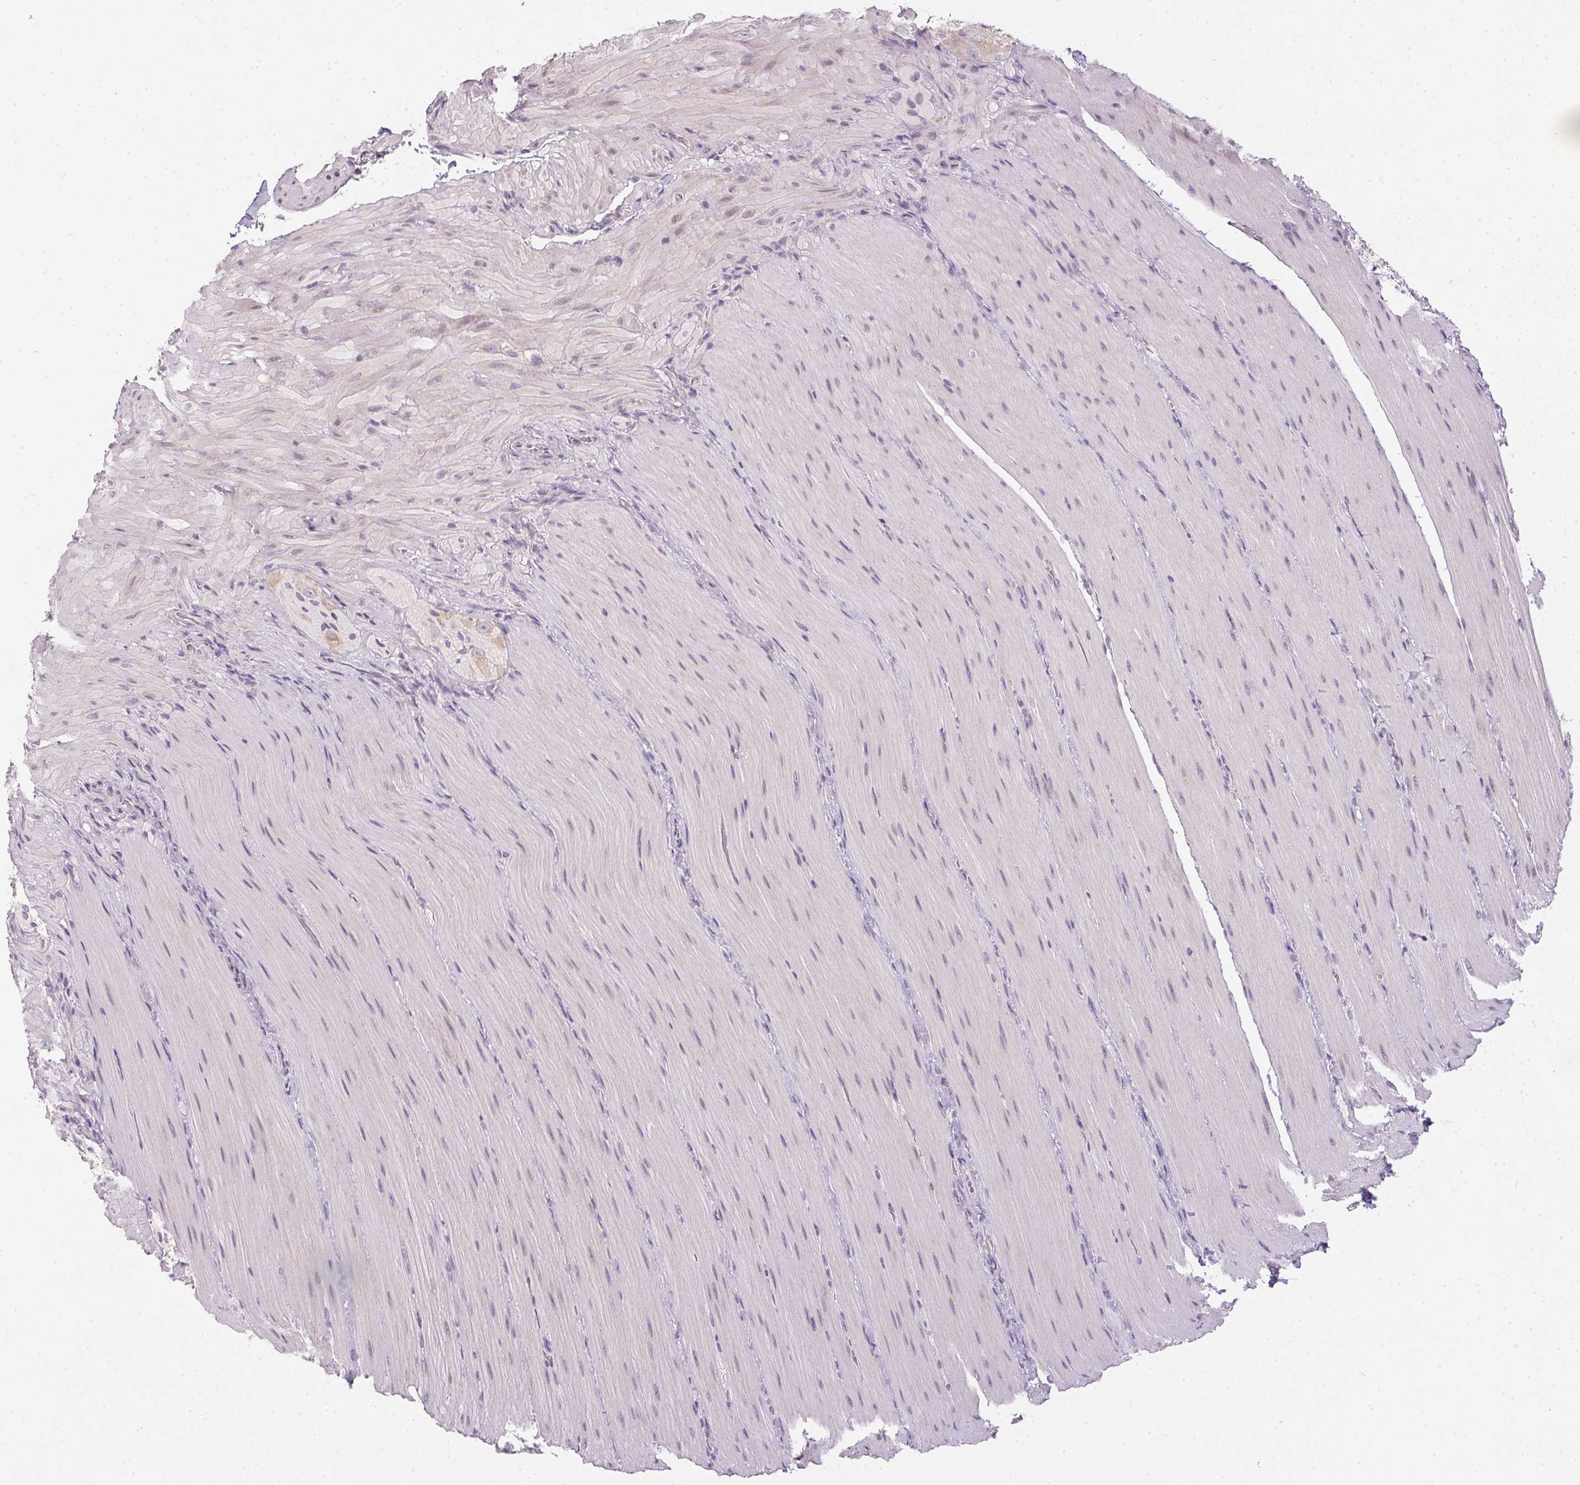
{"staining": {"intensity": "negative", "quantity": "none", "location": "none"}, "tissue": "smooth muscle", "cell_type": "Smooth muscle cells", "image_type": "normal", "snomed": [{"axis": "morphology", "description": "Normal tissue, NOS"}, {"axis": "topography", "description": "Smooth muscle"}, {"axis": "topography", "description": "Colon"}], "caption": "High power microscopy image of an immunohistochemistry (IHC) image of unremarkable smooth muscle, revealing no significant positivity in smooth muscle cells. (DAB immunohistochemistry (IHC), high magnification).", "gene": "SPACA9", "patient": {"sex": "male", "age": 73}}